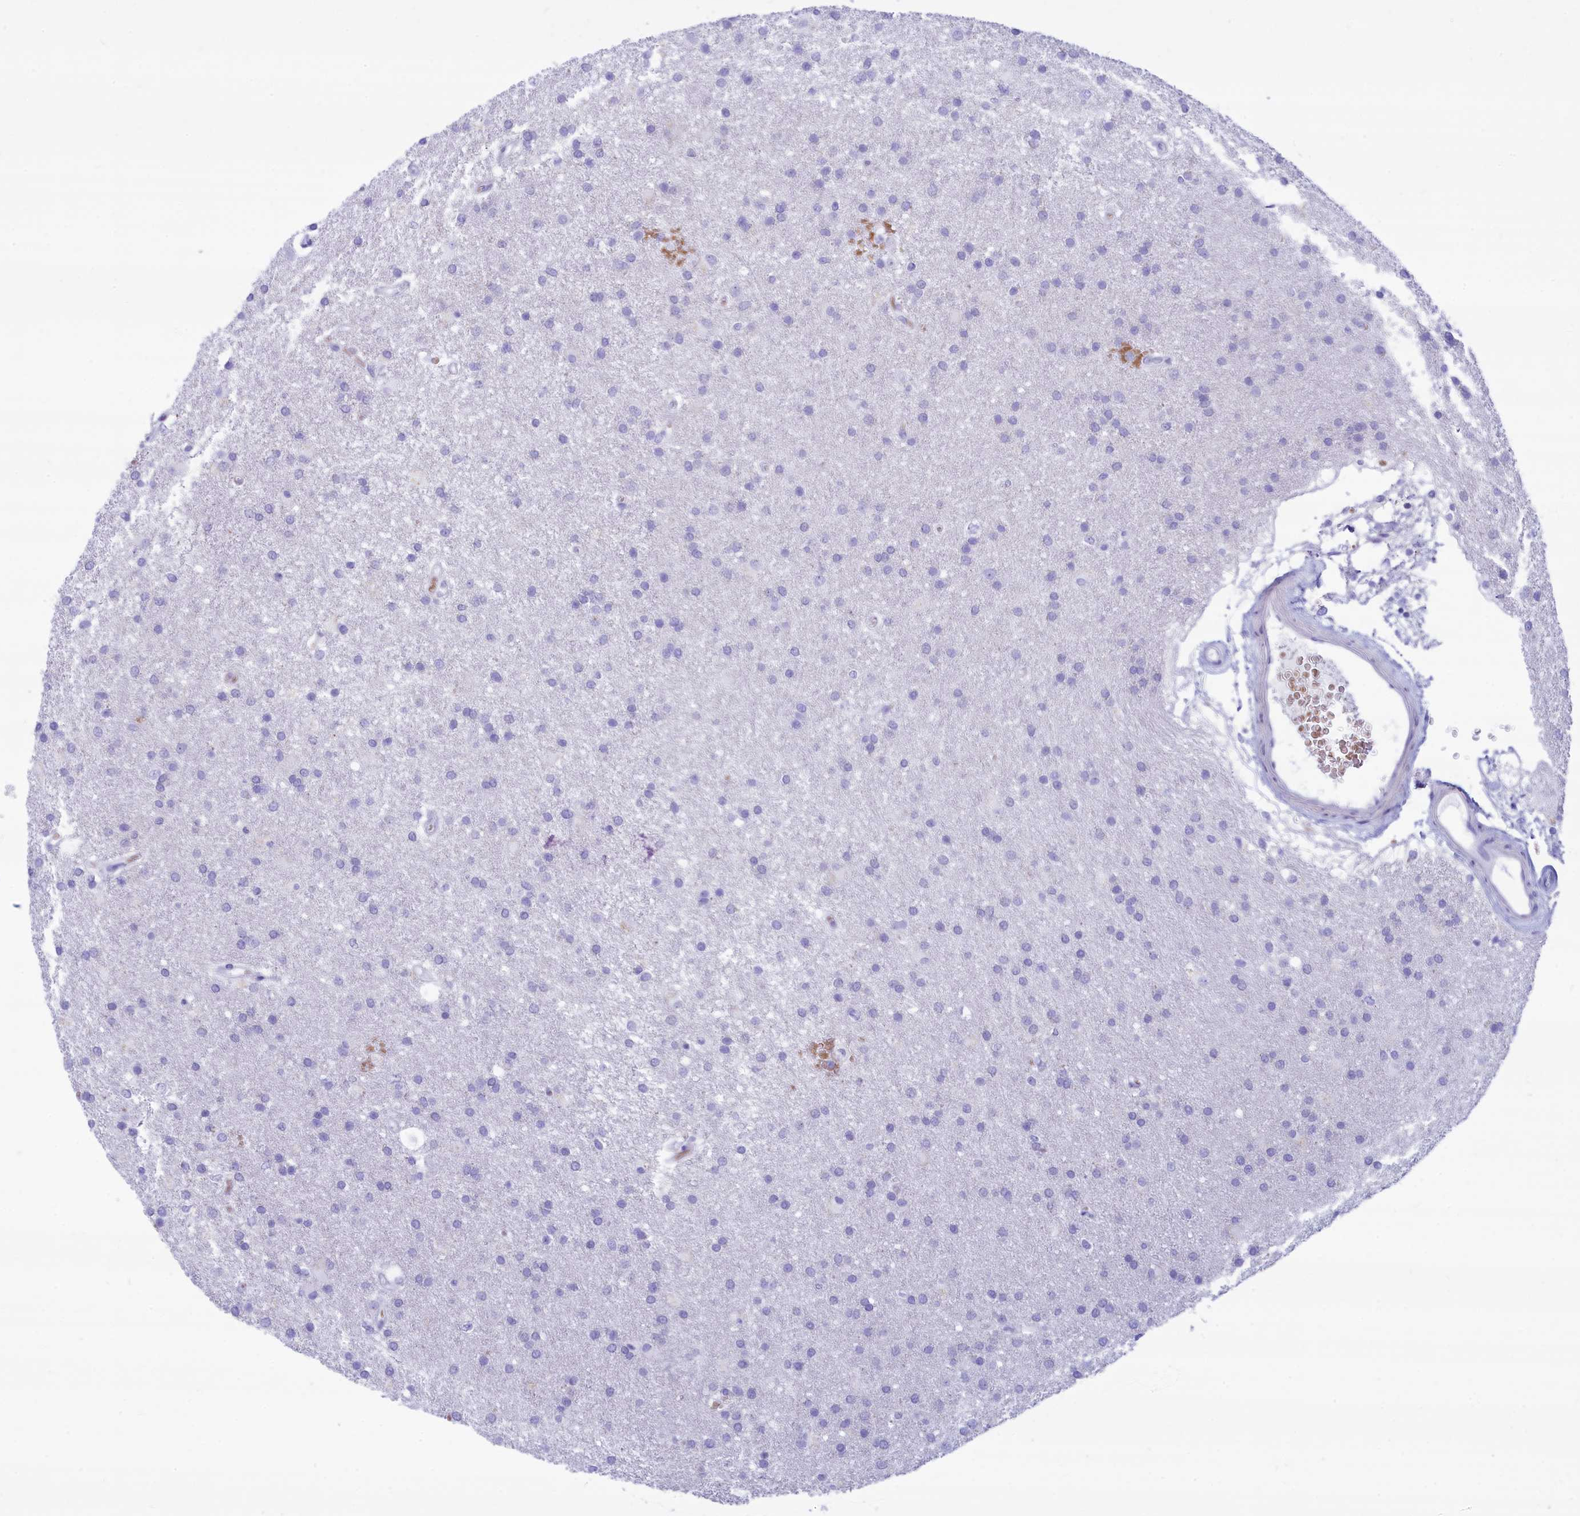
{"staining": {"intensity": "negative", "quantity": "none", "location": "none"}, "tissue": "glioma", "cell_type": "Tumor cells", "image_type": "cancer", "snomed": [{"axis": "morphology", "description": "Glioma, malignant, High grade"}, {"axis": "topography", "description": "Brain"}], "caption": "Immunohistochemistry photomicrograph of high-grade glioma (malignant) stained for a protein (brown), which displays no expression in tumor cells. (IHC, brightfield microscopy, high magnification).", "gene": "GLYATL1", "patient": {"sex": "male", "age": 77}}